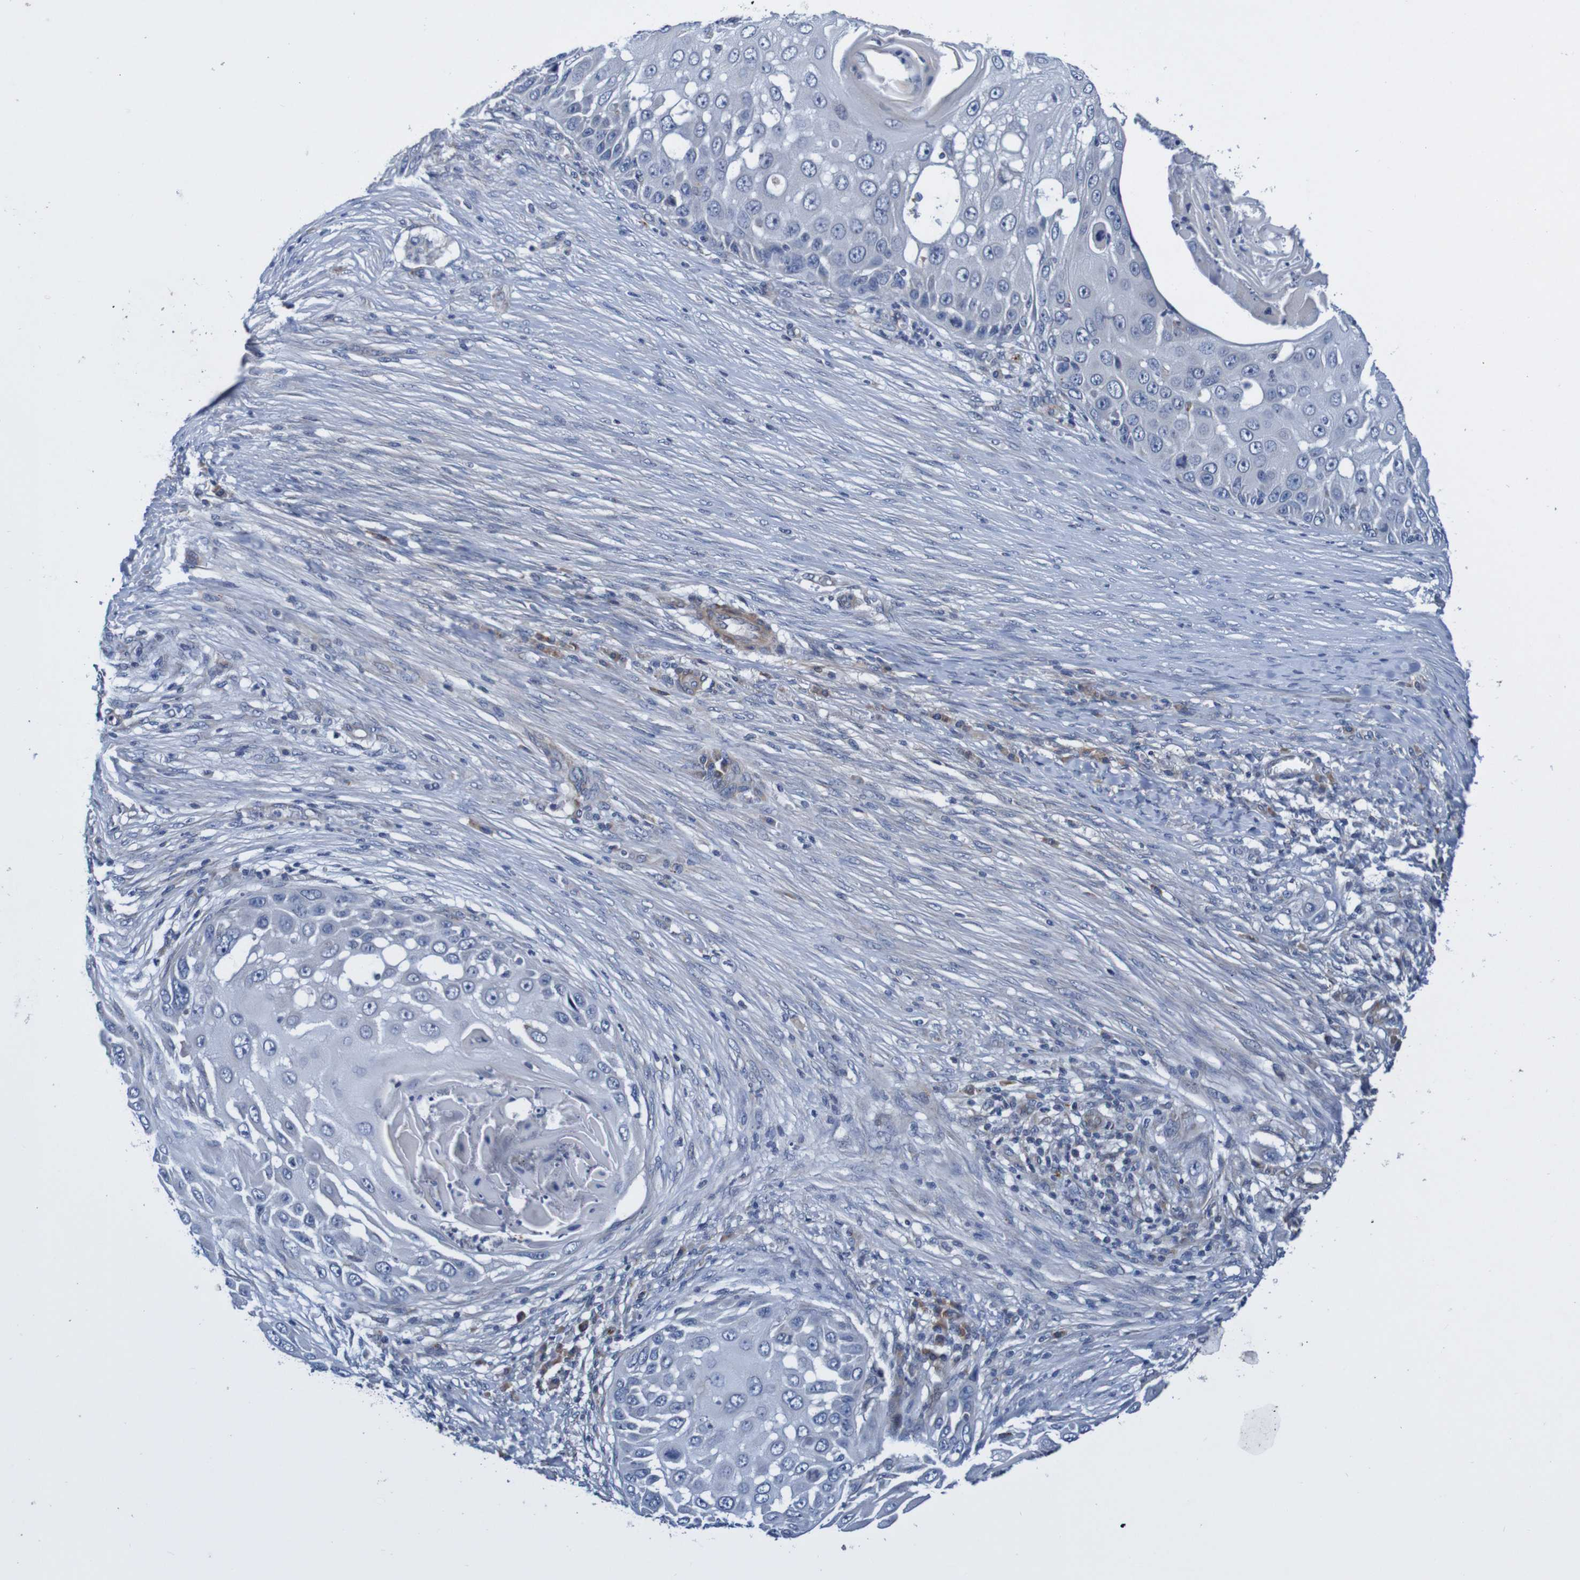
{"staining": {"intensity": "negative", "quantity": "none", "location": "none"}, "tissue": "skin cancer", "cell_type": "Tumor cells", "image_type": "cancer", "snomed": [{"axis": "morphology", "description": "Squamous cell carcinoma, NOS"}, {"axis": "topography", "description": "Skin"}], "caption": "Histopathology image shows no protein staining in tumor cells of skin cancer tissue.", "gene": "CPED1", "patient": {"sex": "female", "age": 44}}